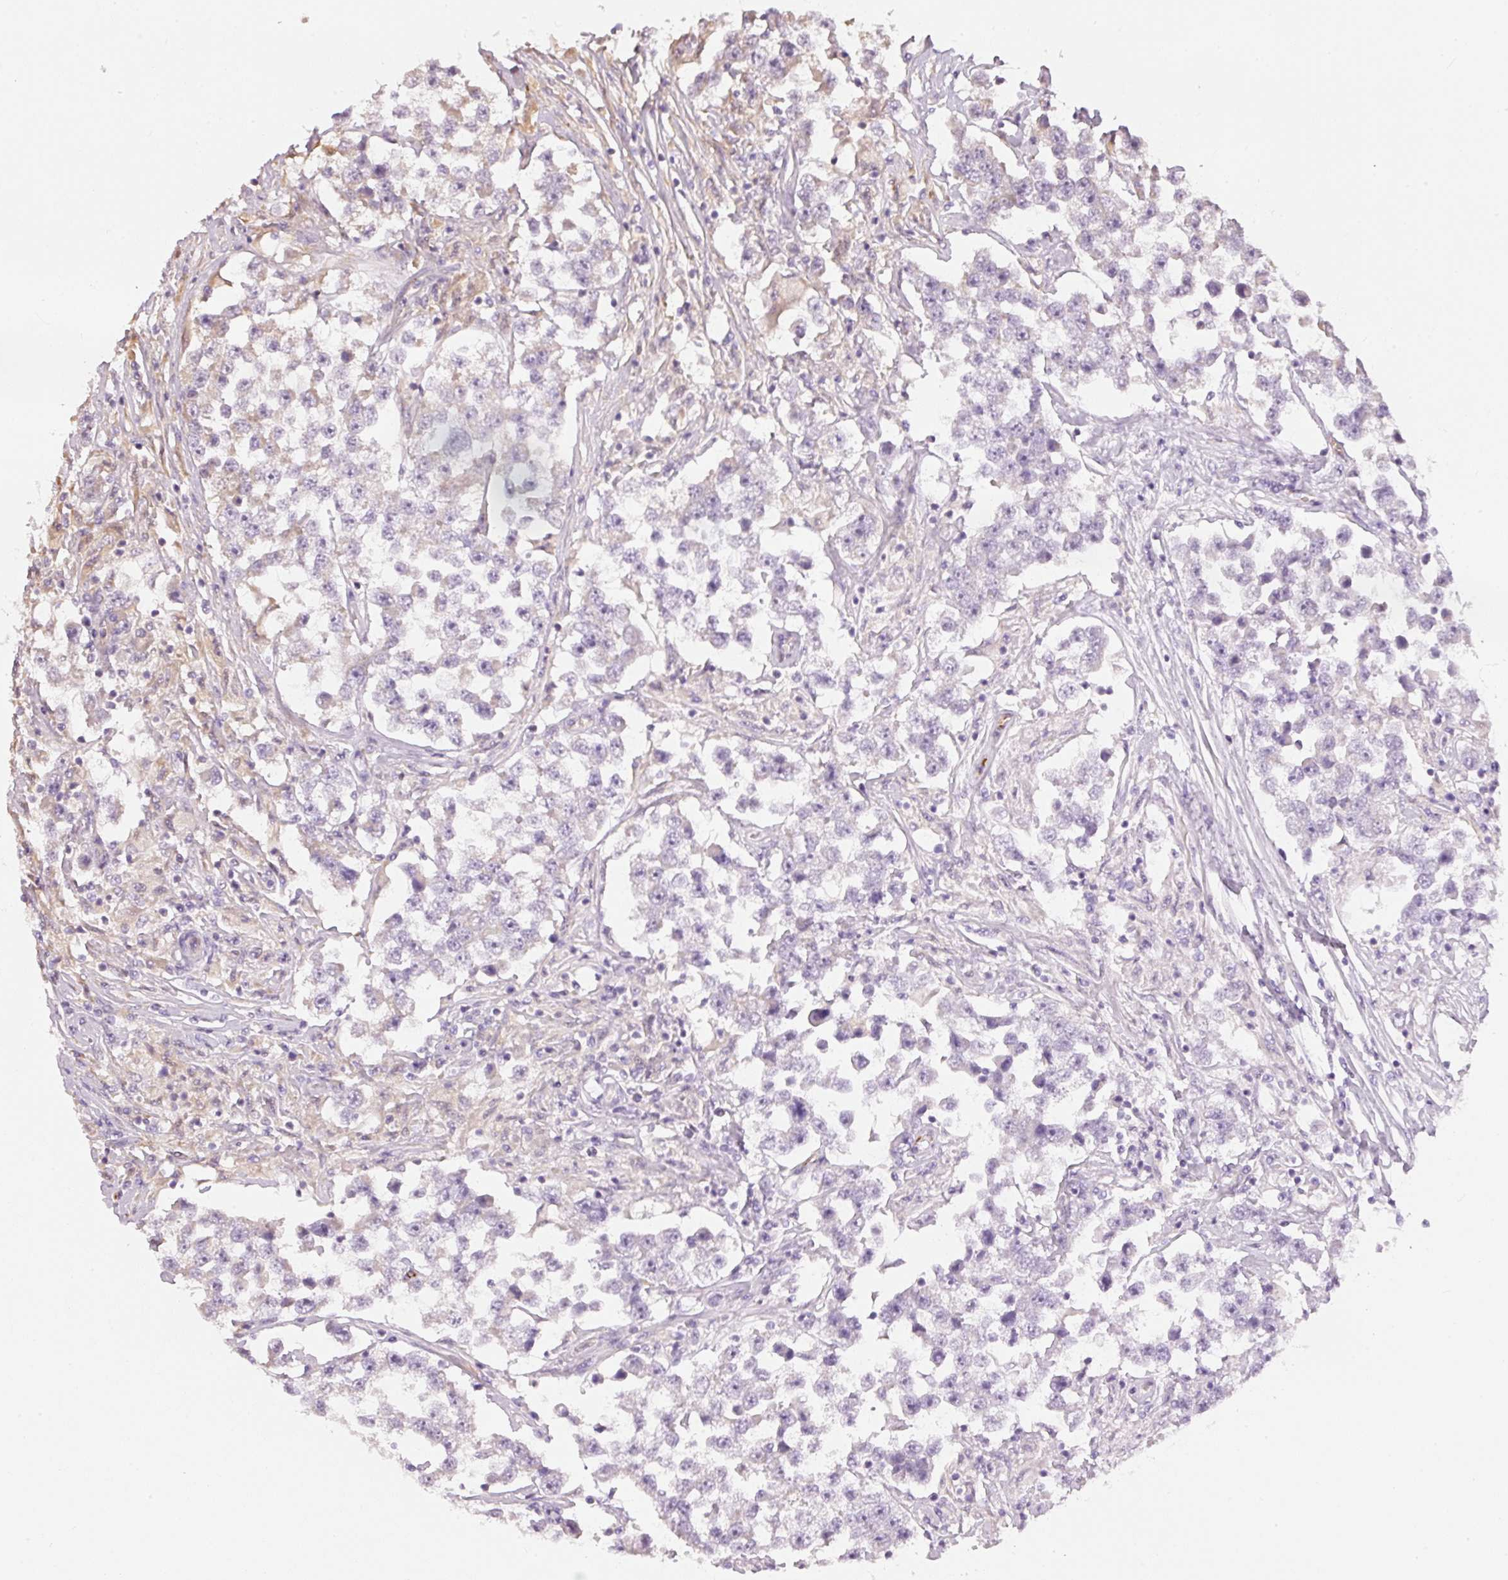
{"staining": {"intensity": "moderate", "quantity": "25%-75%", "location": "cytoplasmic/membranous"}, "tissue": "testis cancer", "cell_type": "Tumor cells", "image_type": "cancer", "snomed": [{"axis": "morphology", "description": "Seminoma, NOS"}, {"axis": "topography", "description": "Testis"}], "caption": "Testis seminoma stained with a brown dye shows moderate cytoplasmic/membranous positive expression in about 25%-75% of tumor cells.", "gene": "MTHFD1L", "patient": {"sex": "male", "age": 46}}